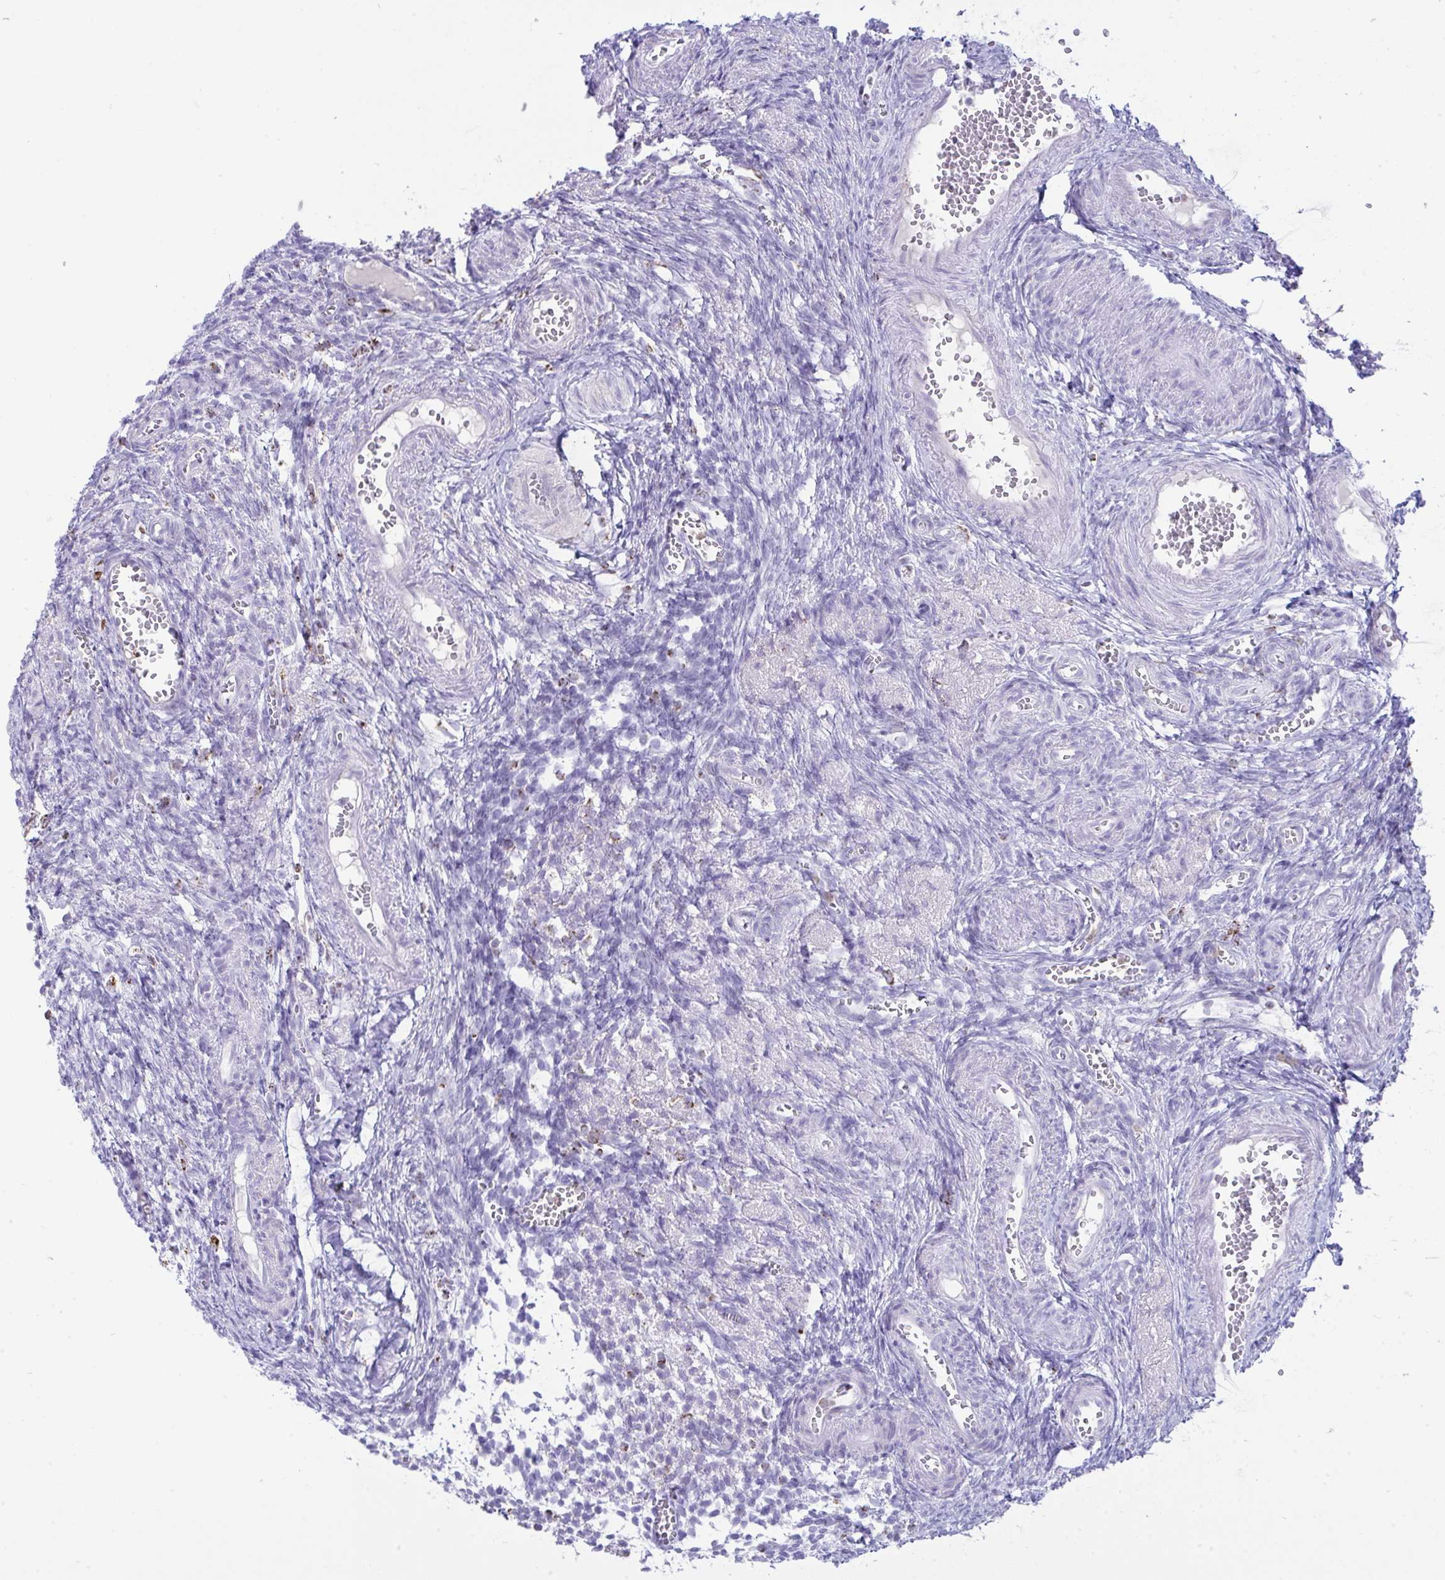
{"staining": {"intensity": "negative", "quantity": "none", "location": "none"}, "tissue": "ovary", "cell_type": "Ovarian stroma cells", "image_type": "normal", "snomed": [{"axis": "morphology", "description": "Normal tissue, NOS"}, {"axis": "topography", "description": "Ovary"}], "caption": "Ovarian stroma cells show no significant protein expression in unremarkable ovary.", "gene": "PLA2G12B", "patient": {"sex": "female", "age": 41}}